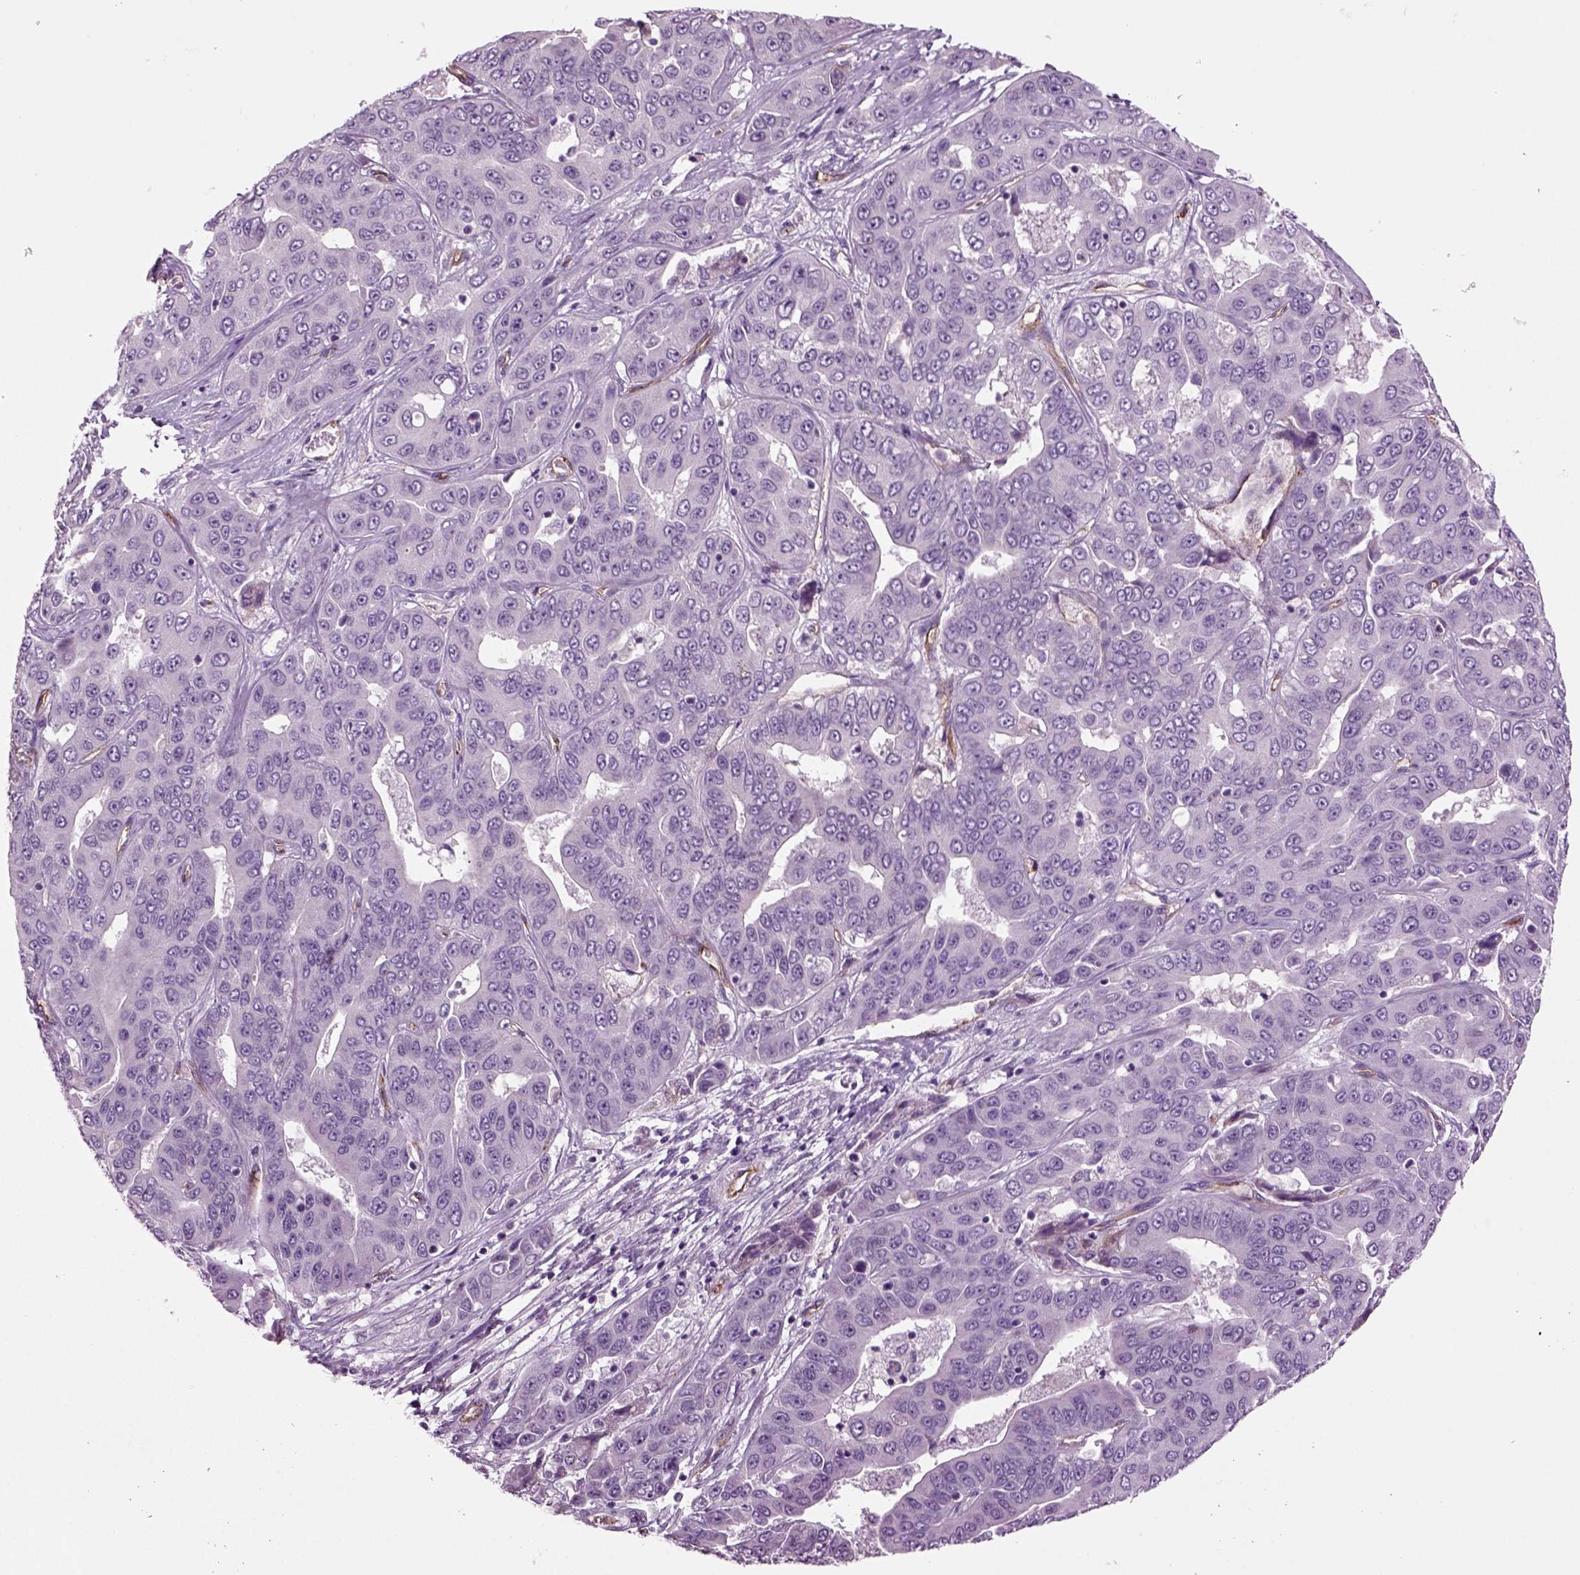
{"staining": {"intensity": "negative", "quantity": "none", "location": "none"}, "tissue": "liver cancer", "cell_type": "Tumor cells", "image_type": "cancer", "snomed": [{"axis": "morphology", "description": "Cholangiocarcinoma"}, {"axis": "topography", "description": "Liver"}], "caption": "Immunohistochemistry (IHC) image of neoplastic tissue: human liver cancer (cholangiocarcinoma) stained with DAB reveals no significant protein expression in tumor cells.", "gene": "COL9A2", "patient": {"sex": "female", "age": 52}}